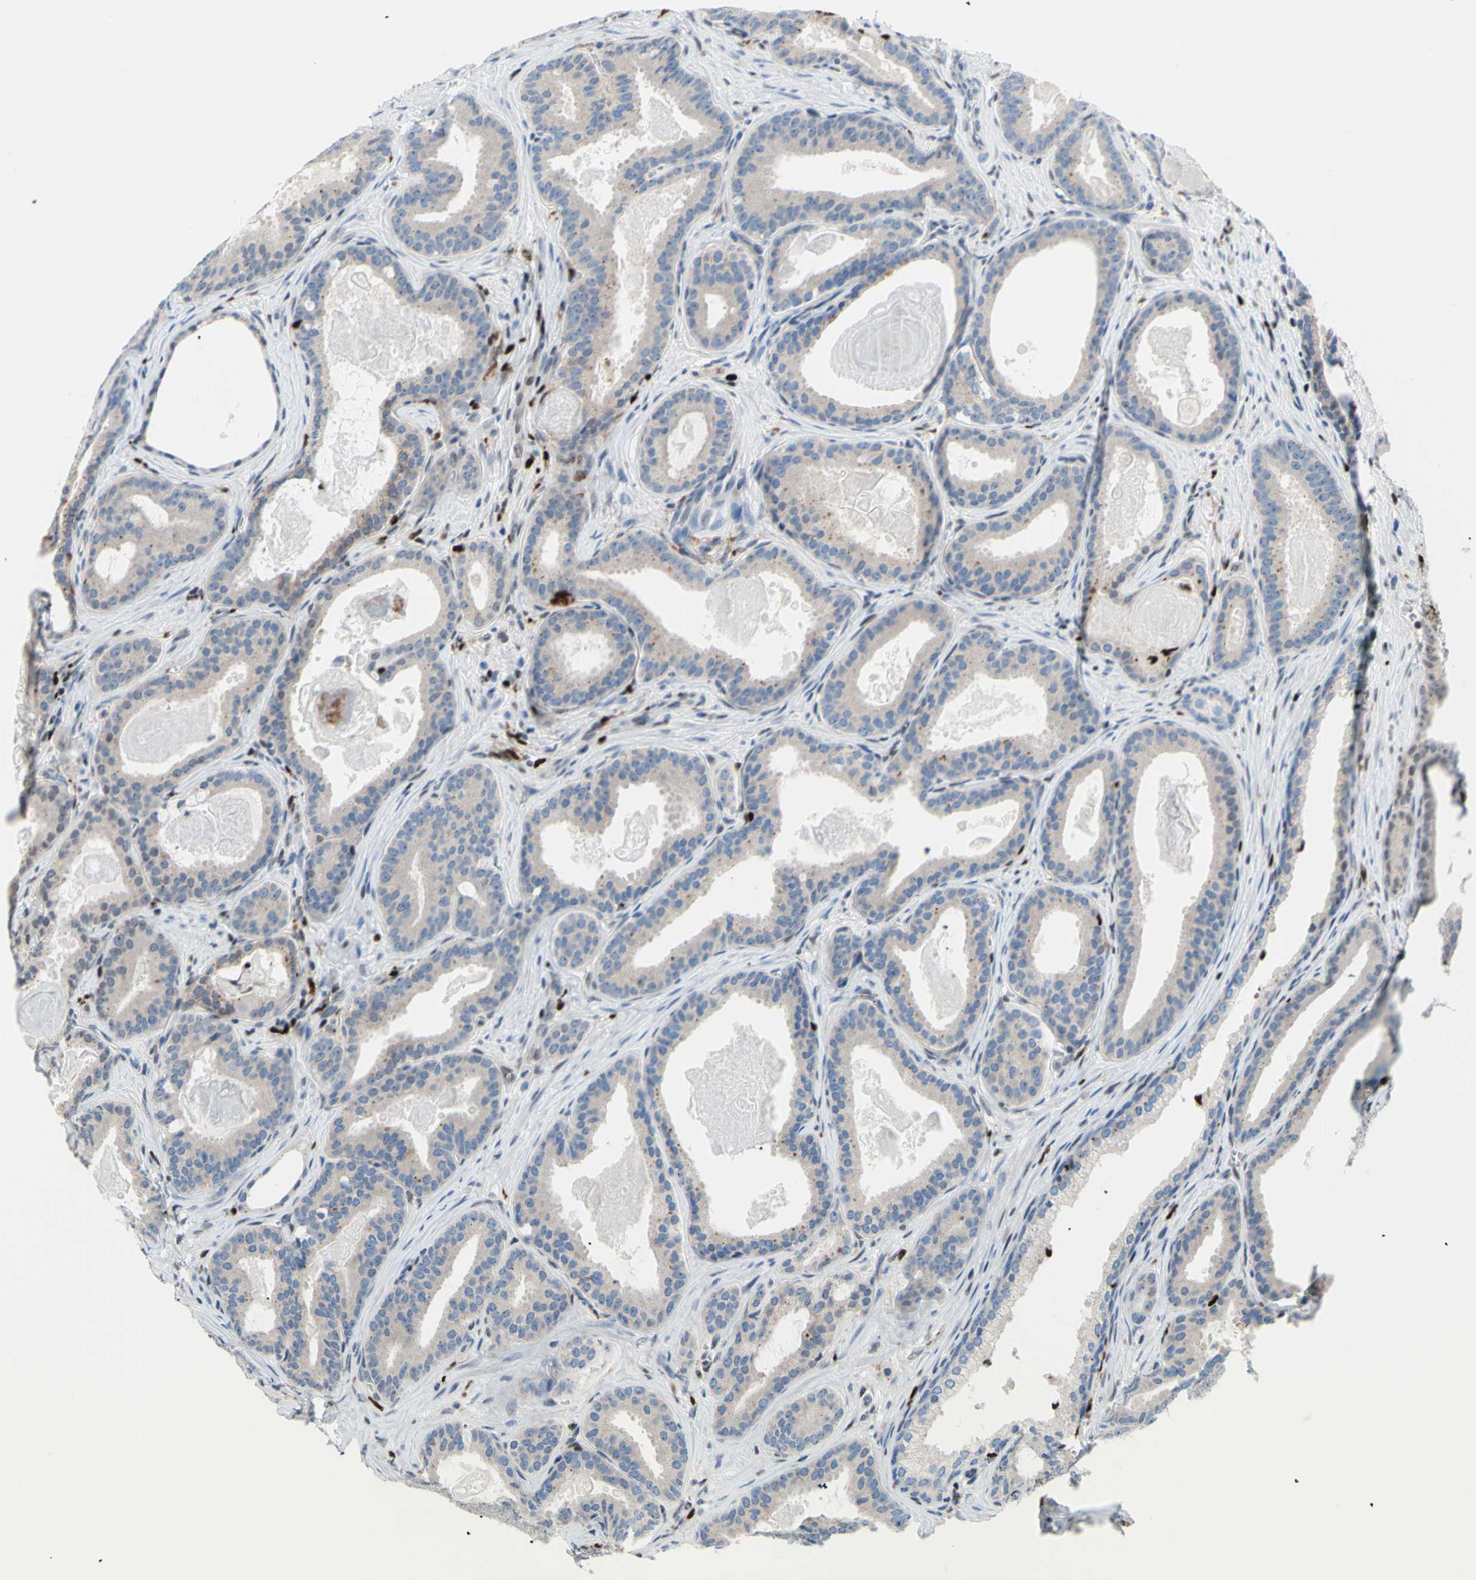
{"staining": {"intensity": "weak", "quantity": ">75%", "location": "cytoplasmic/membranous"}, "tissue": "prostate cancer", "cell_type": "Tumor cells", "image_type": "cancer", "snomed": [{"axis": "morphology", "description": "Adenocarcinoma, High grade"}, {"axis": "topography", "description": "Prostate"}], "caption": "Immunohistochemistry (IHC) of human prostate cancer (adenocarcinoma (high-grade)) demonstrates low levels of weak cytoplasmic/membranous positivity in approximately >75% of tumor cells.", "gene": "EED", "patient": {"sex": "male", "age": 60}}